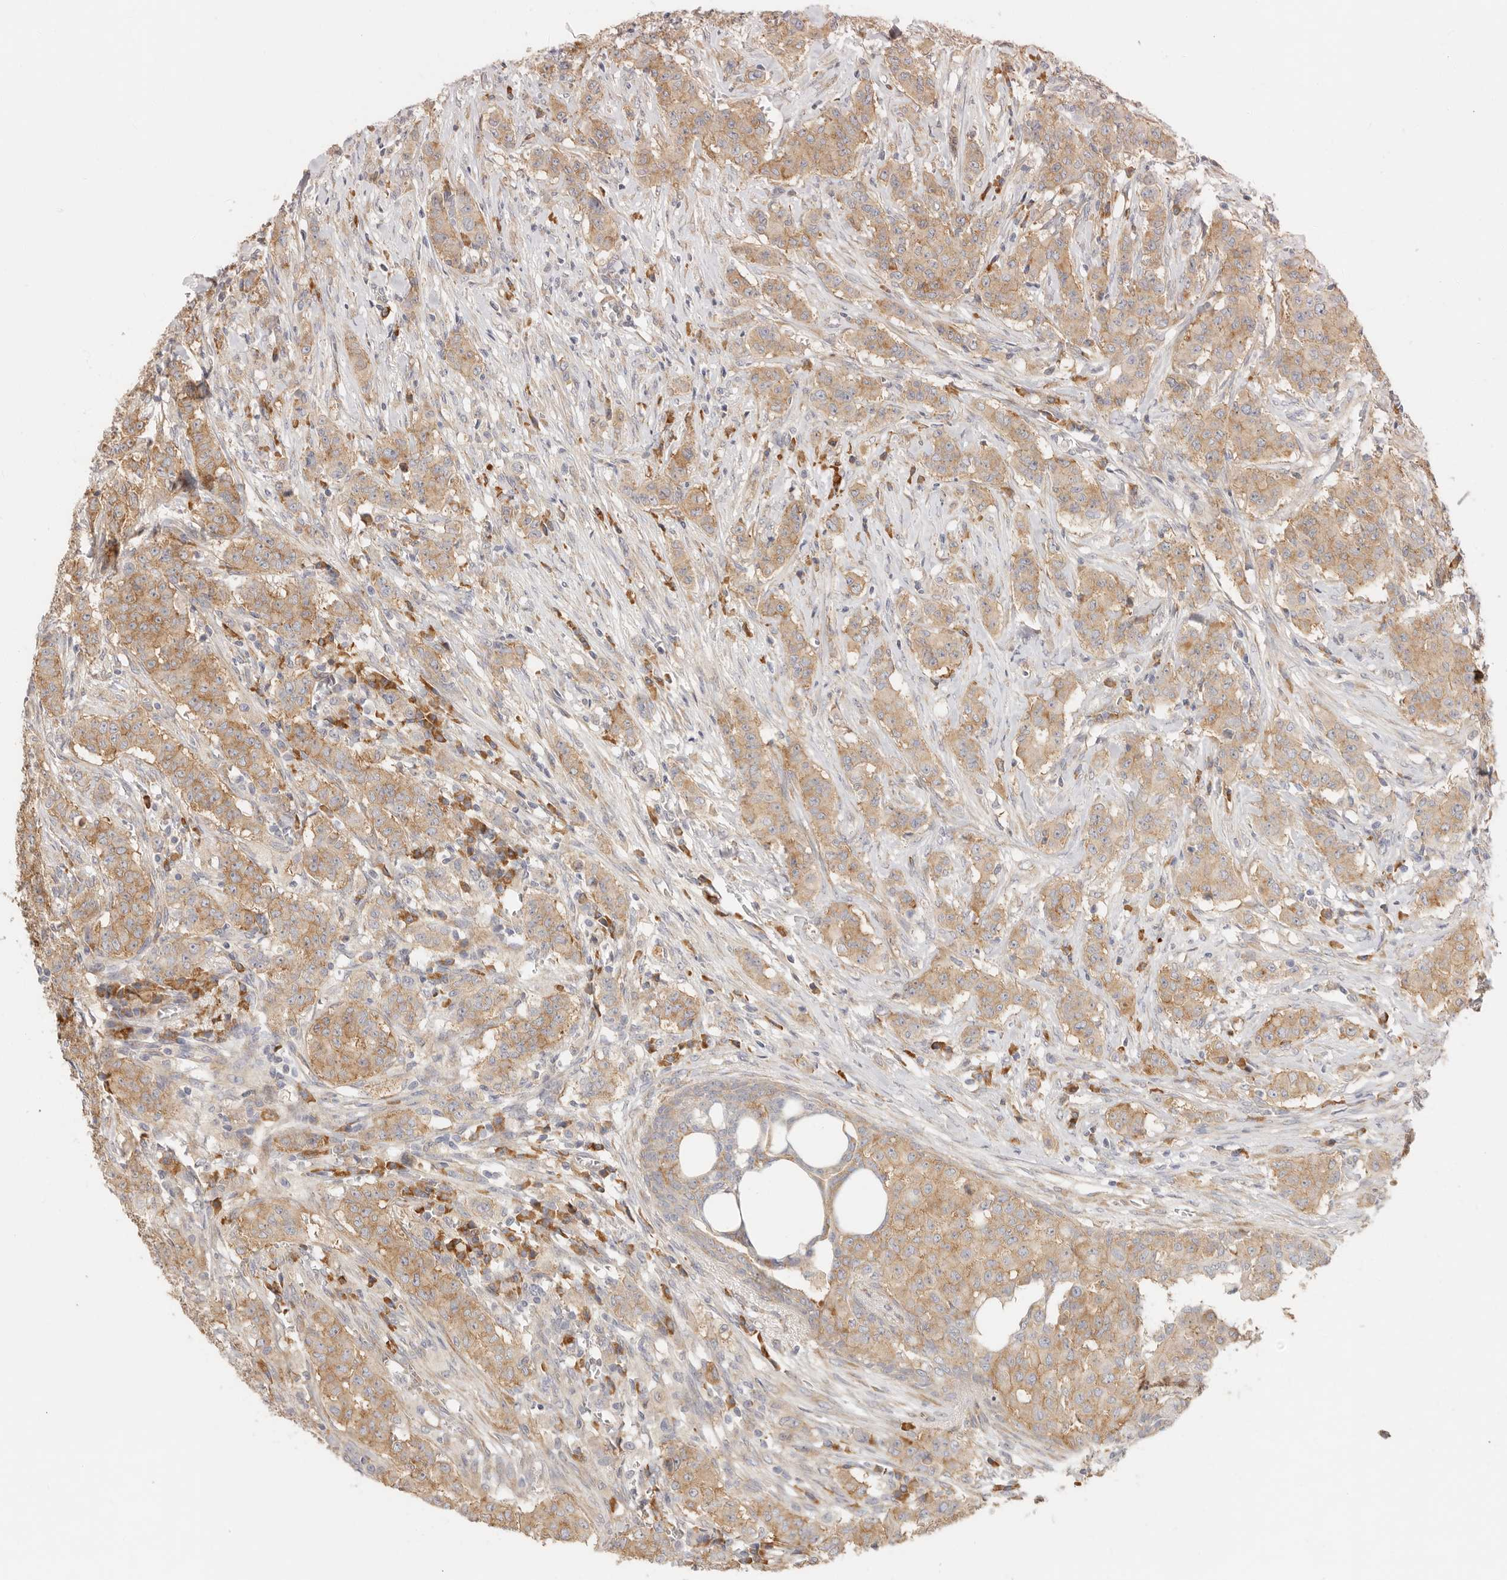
{"staining": {"intensity": "moderate", "quantity": ">75%", "location": "cytoplasmic/membranous"}, "tissue": "breast cancer", "cell_type": "Tumor cells", "image_type": "cancer", "snomed": [{"axis": "morphology", "description": "Duct carcinoma"}, {"axis": "topography", "description": "Breast"}], "caption": "DAB (3,3'-diaminobenzidine) immunohistochemical staining of breast intraductal carcinoma shows moderate cytoplasmic/membranous protein positivity in approximately >75% of tumor cells.", "gene": "PABPC4", "patient": {"sex": "female", "age": 40}}